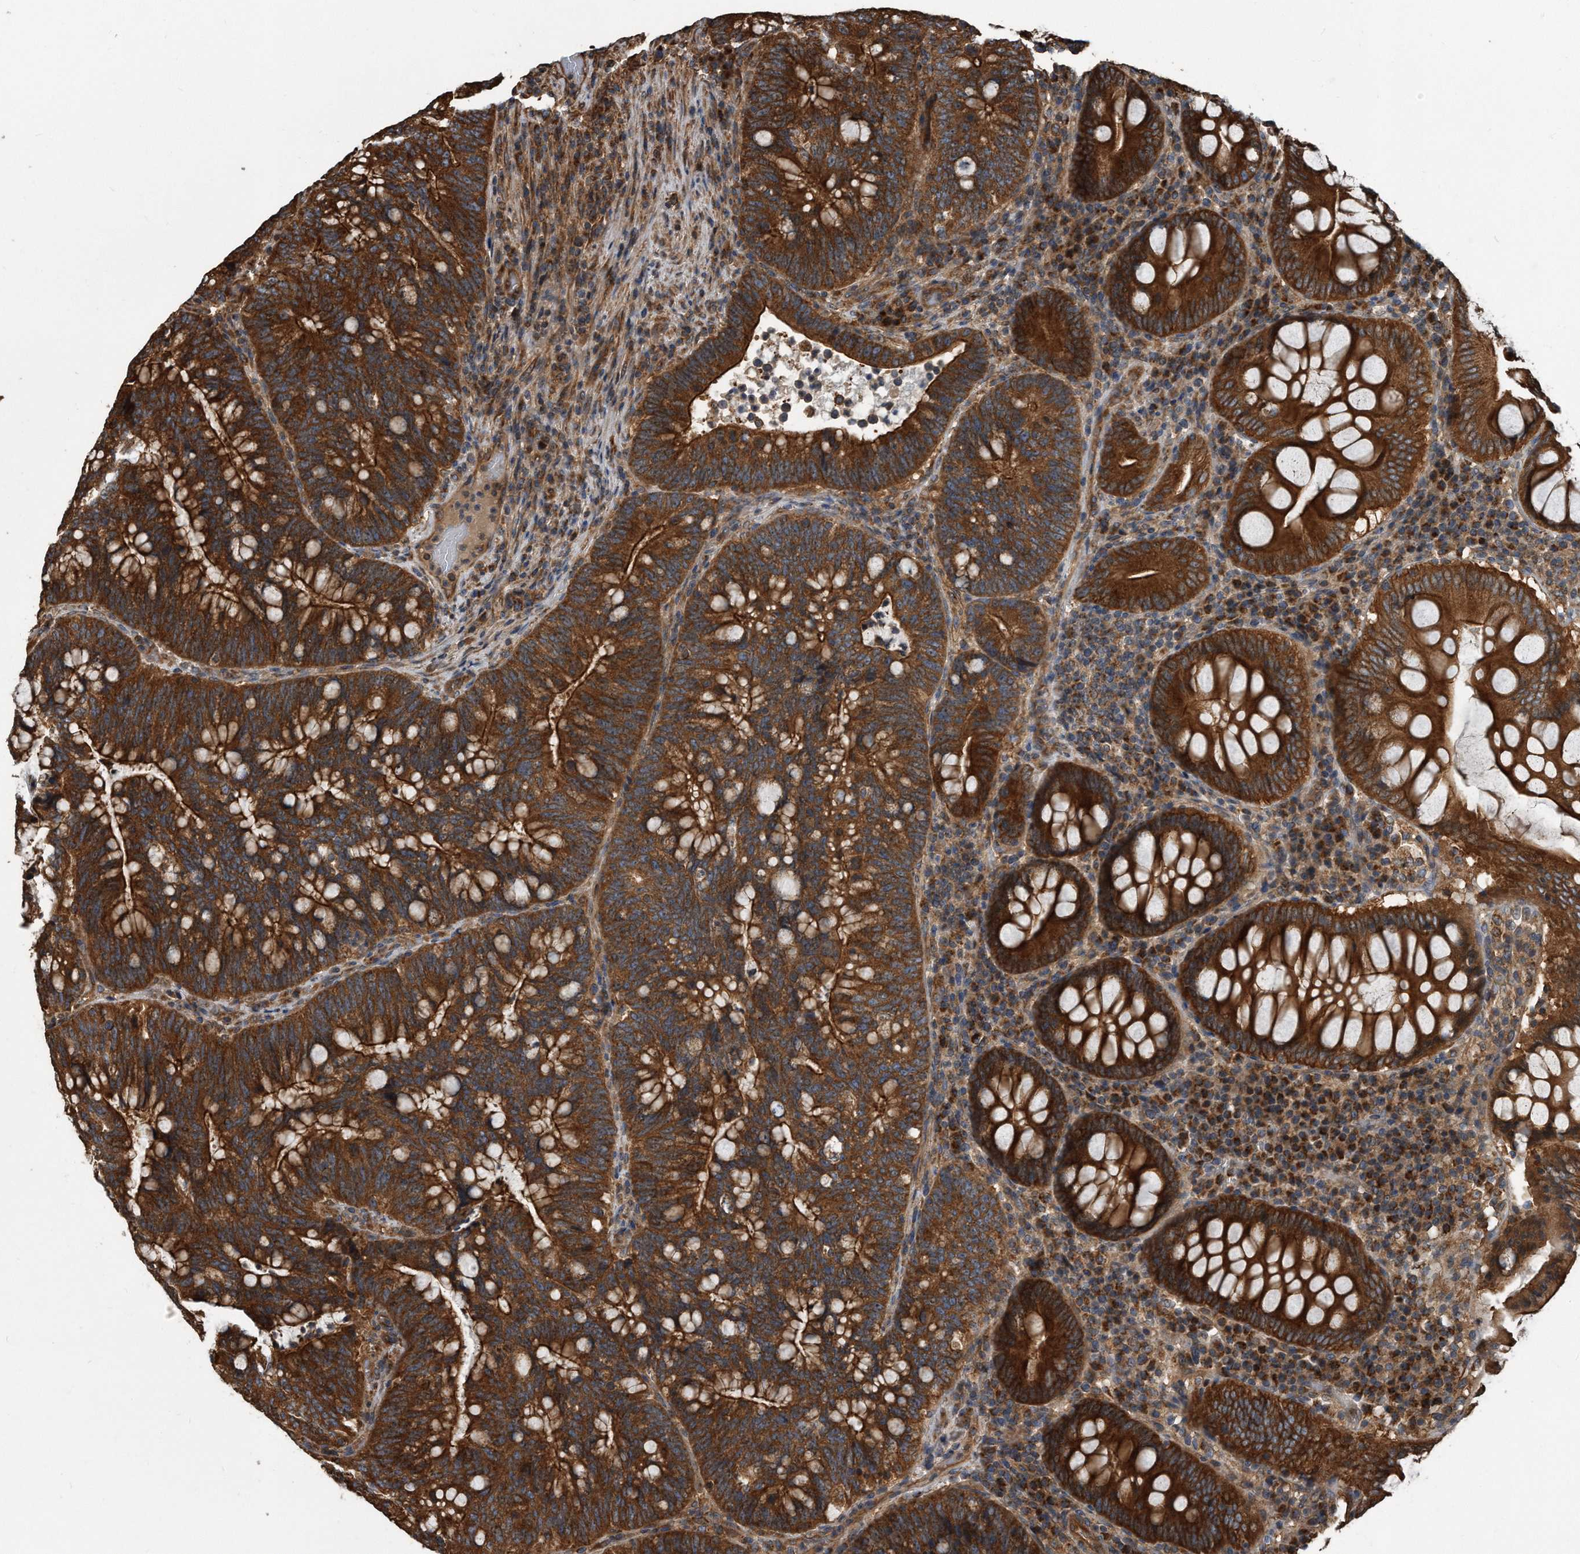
{"staining": {"intensity": "strong", "quantity": ">75%", "location": "cytoplasmic/membranous"}, "tissue": "colorectal cancer", "cell_type": "Tumor cells", "image_type": "cancer", "snomed": [{"axis": "morphology", "description": "Adenocarcinoma, NOS"}, {"axis": "topography", "description": "Colon"}], "caption": "Colorectal cancer (adenocarcinoma) stained for a protein (brown) shows strong cytoplasmic/membranous positive expression in approximately >75% of tumor cells.", "gene": "FAM136A", "patient": {"sex": "female", "age": 66}}